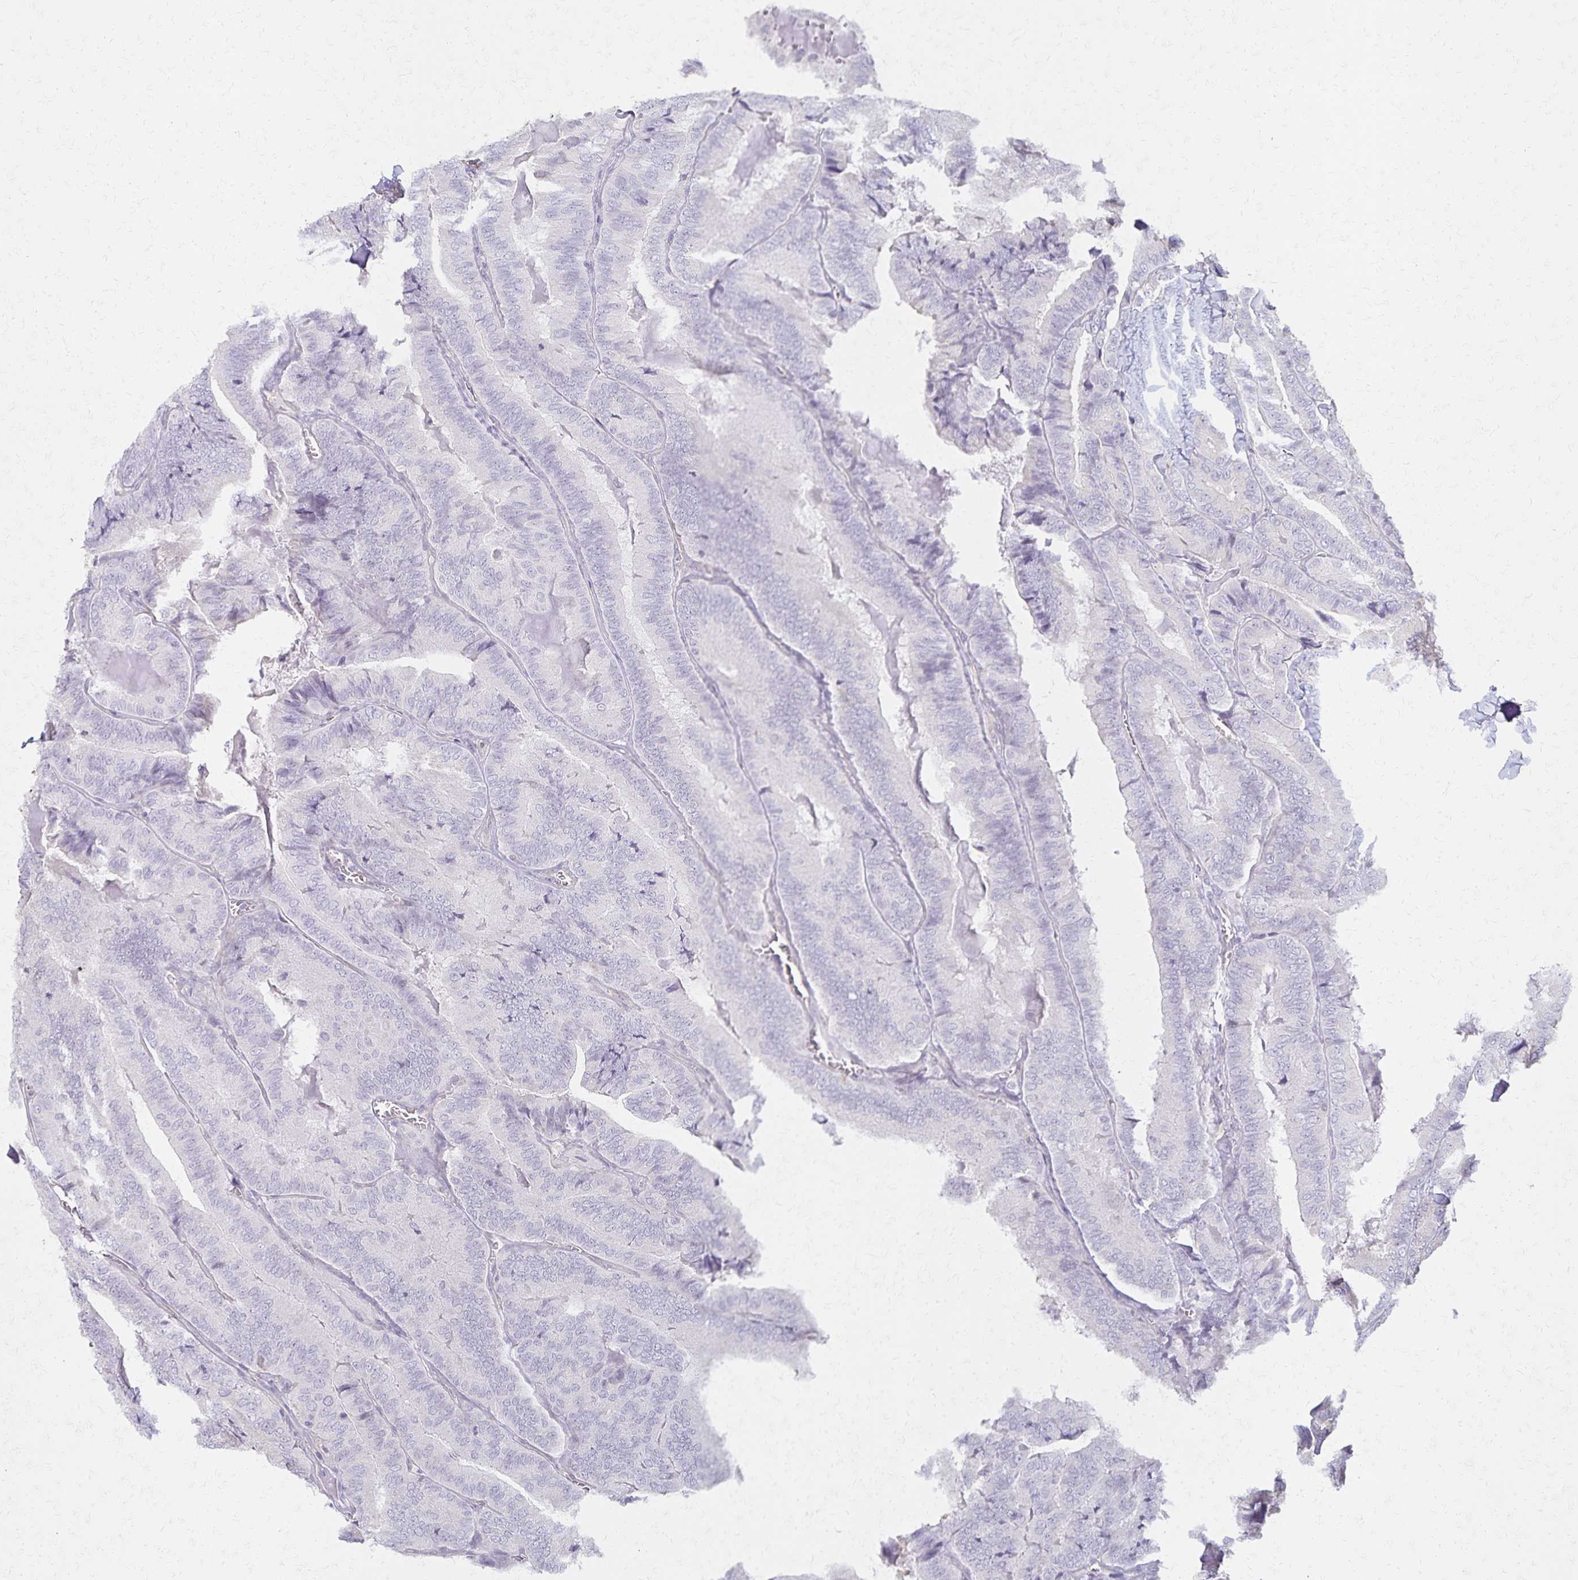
{"staining": {"intensity": "negative", "quantity": "none", "location": "none"}, "tissue": "thyroid cancer", "cell_type": "Tumor cells", "image_type": "cancer", "snomed": [{"axis": "morphology", "description": "Papillary adenocarcinoma, NOS"}, {"axis": "topography", "description": "Thyroid gland"}], "caption": "Histopathology image shows no significant protein staining in tumor cells of thyroid papillary adenocarcinoma.", "gene": "KISS1", "patient": {"sex": "female", "age": 75}}